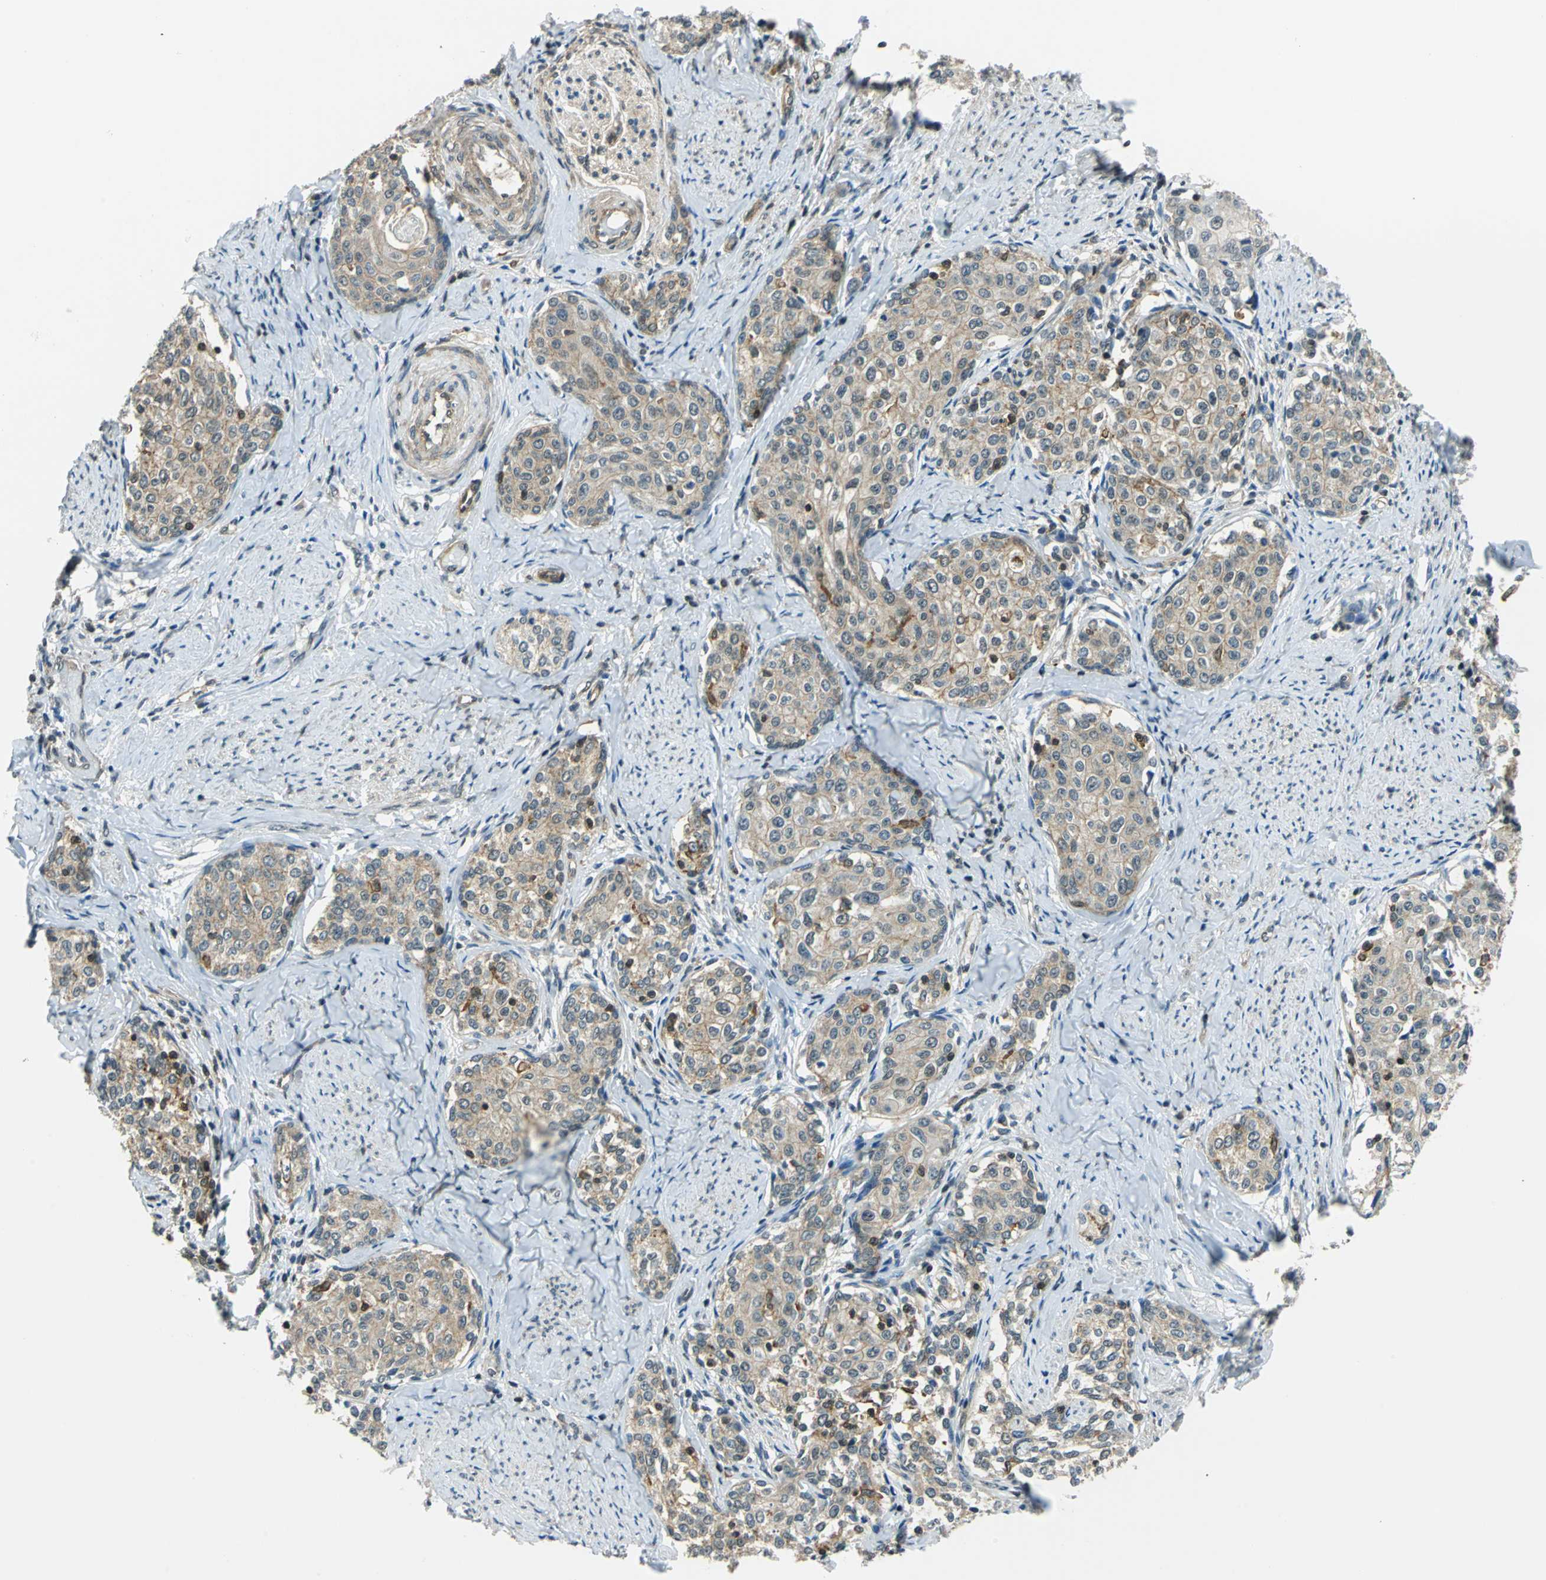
{"staining": {"intensity": "moderate", "quantity": ">75%", "location": "cytoplasmic/membranous"}, "tissue": "cervical cancer", "cell_type": "Tumor cells", "image_type": "cancer", "snomed": [{"axis": "morphology", "description": "Squamous cell carcinoma, NOS"}, {"axis": "morphology", "description": "Adenocarcinoma, NOS"}, {"axis": "topography", "description": "Cervix"}], "caption": "DAB (3,3'-diaminobenzidine) immunohistochemical staining of adenocarcinoma (cervical) demonstrates moderate cytoplasmic/membranous protein staining in approximately >75% of tumor cells. (DAB = brown stain, brightfield microscopy at high magnification).", "gene": "ARPC3", "patient": {"sex": "female", "age": 52}}